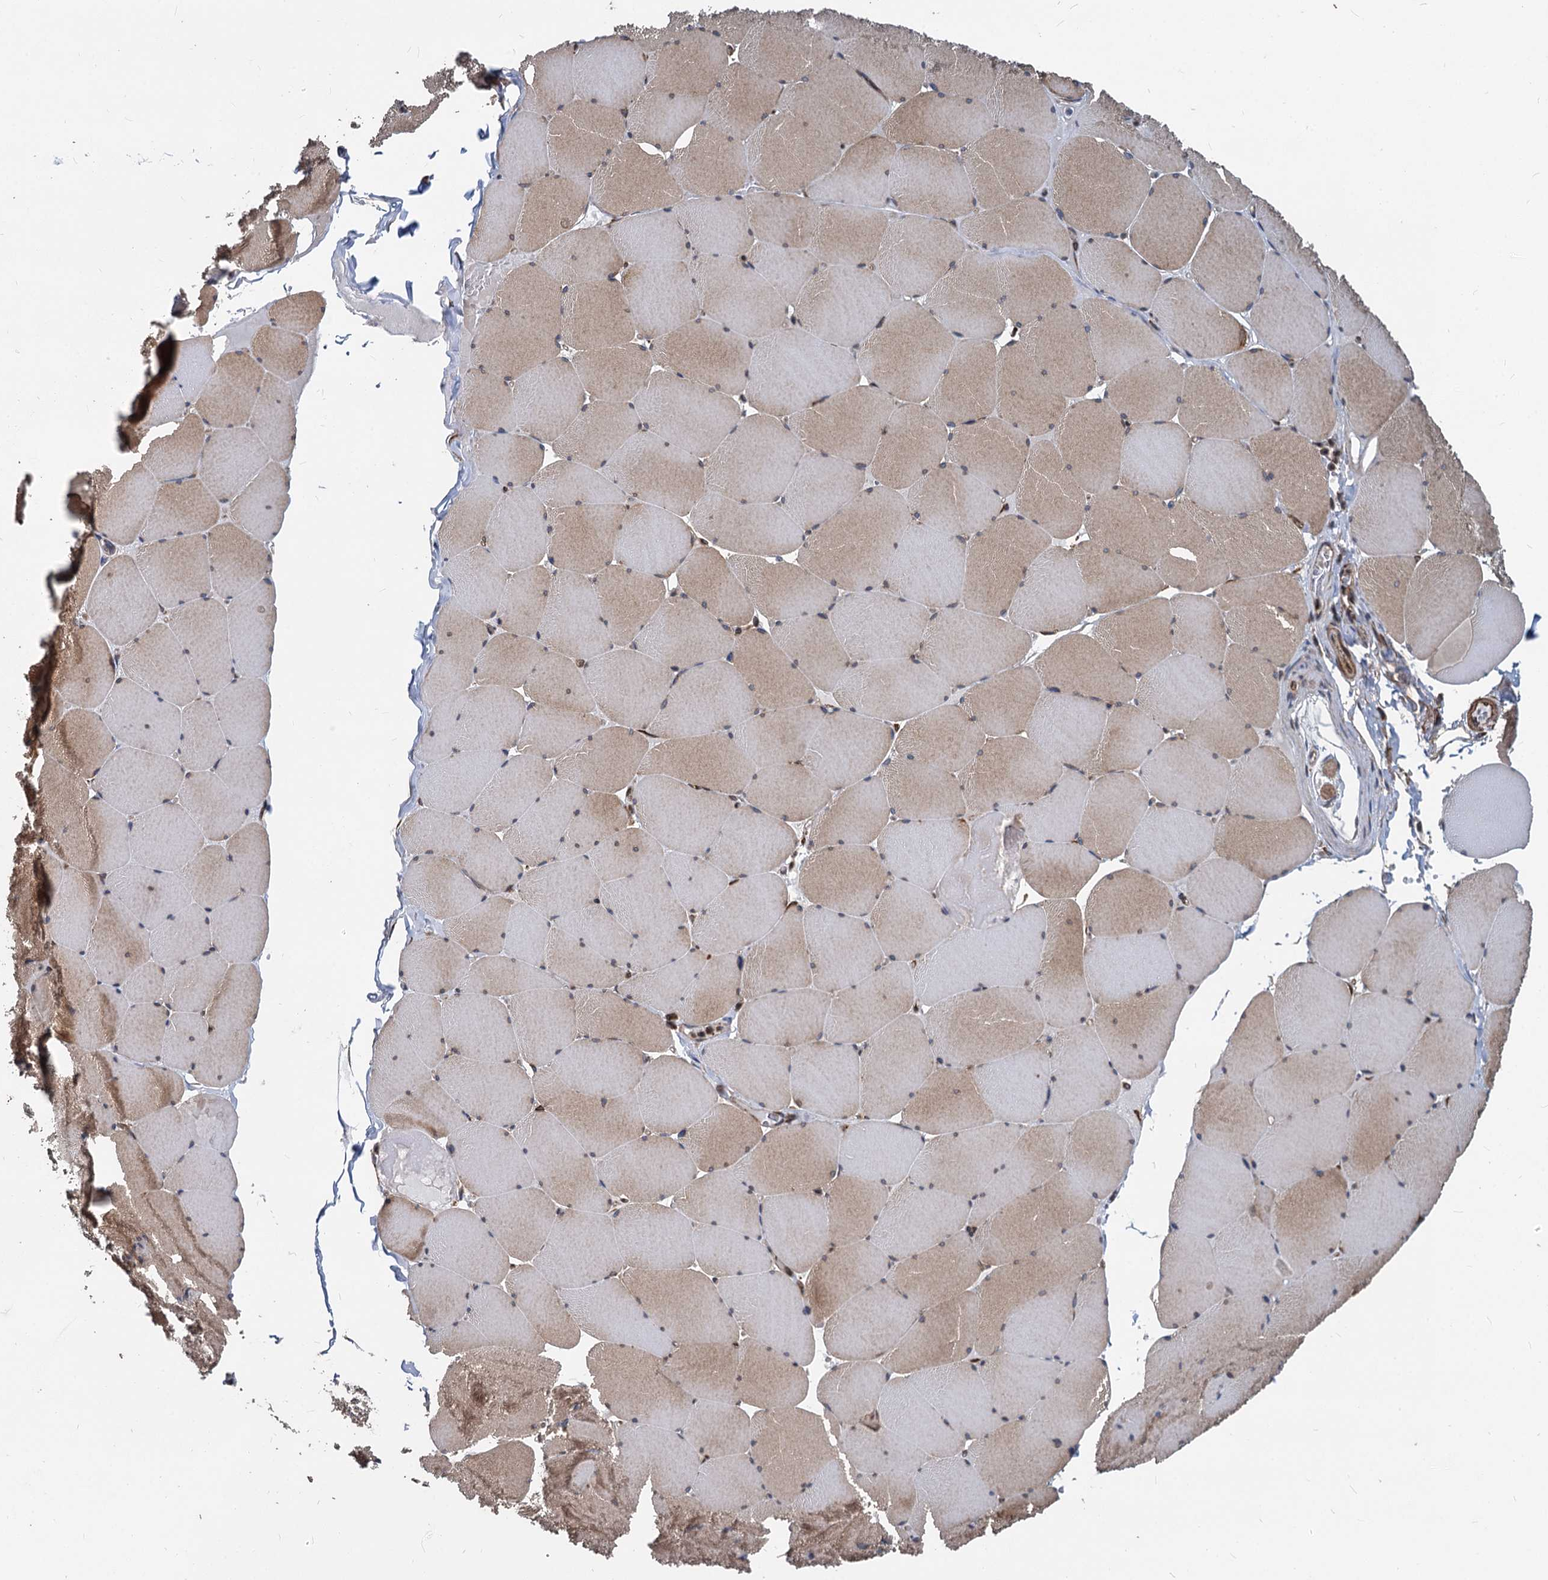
{"staining": {"intensity": "moderate", "quantity": ">75%", "location": "cytoplasmic/membranous"}, "tissue": "skeletal muscle", "cell_type": "Myocytes", "image_type": "normal", "snomed": [{"axis": "morphology", "description": "Normal tissue, NOS"}, {"axis": "topography", "description": "Skeletal muscle"}, {"axis": "topography", "description": "Head-Neck"}], "caption": "Immunohistochemical staining of benign skeletal muscle demonstrates medium levels of moderate cytoplasmic/membranous positivity in approximately >75% of myocytes. (DAB = brown stain, brightfield microscopy at high magnification).", "gene": "STIM1", "patient": {"sex": "male", "age": 66}}